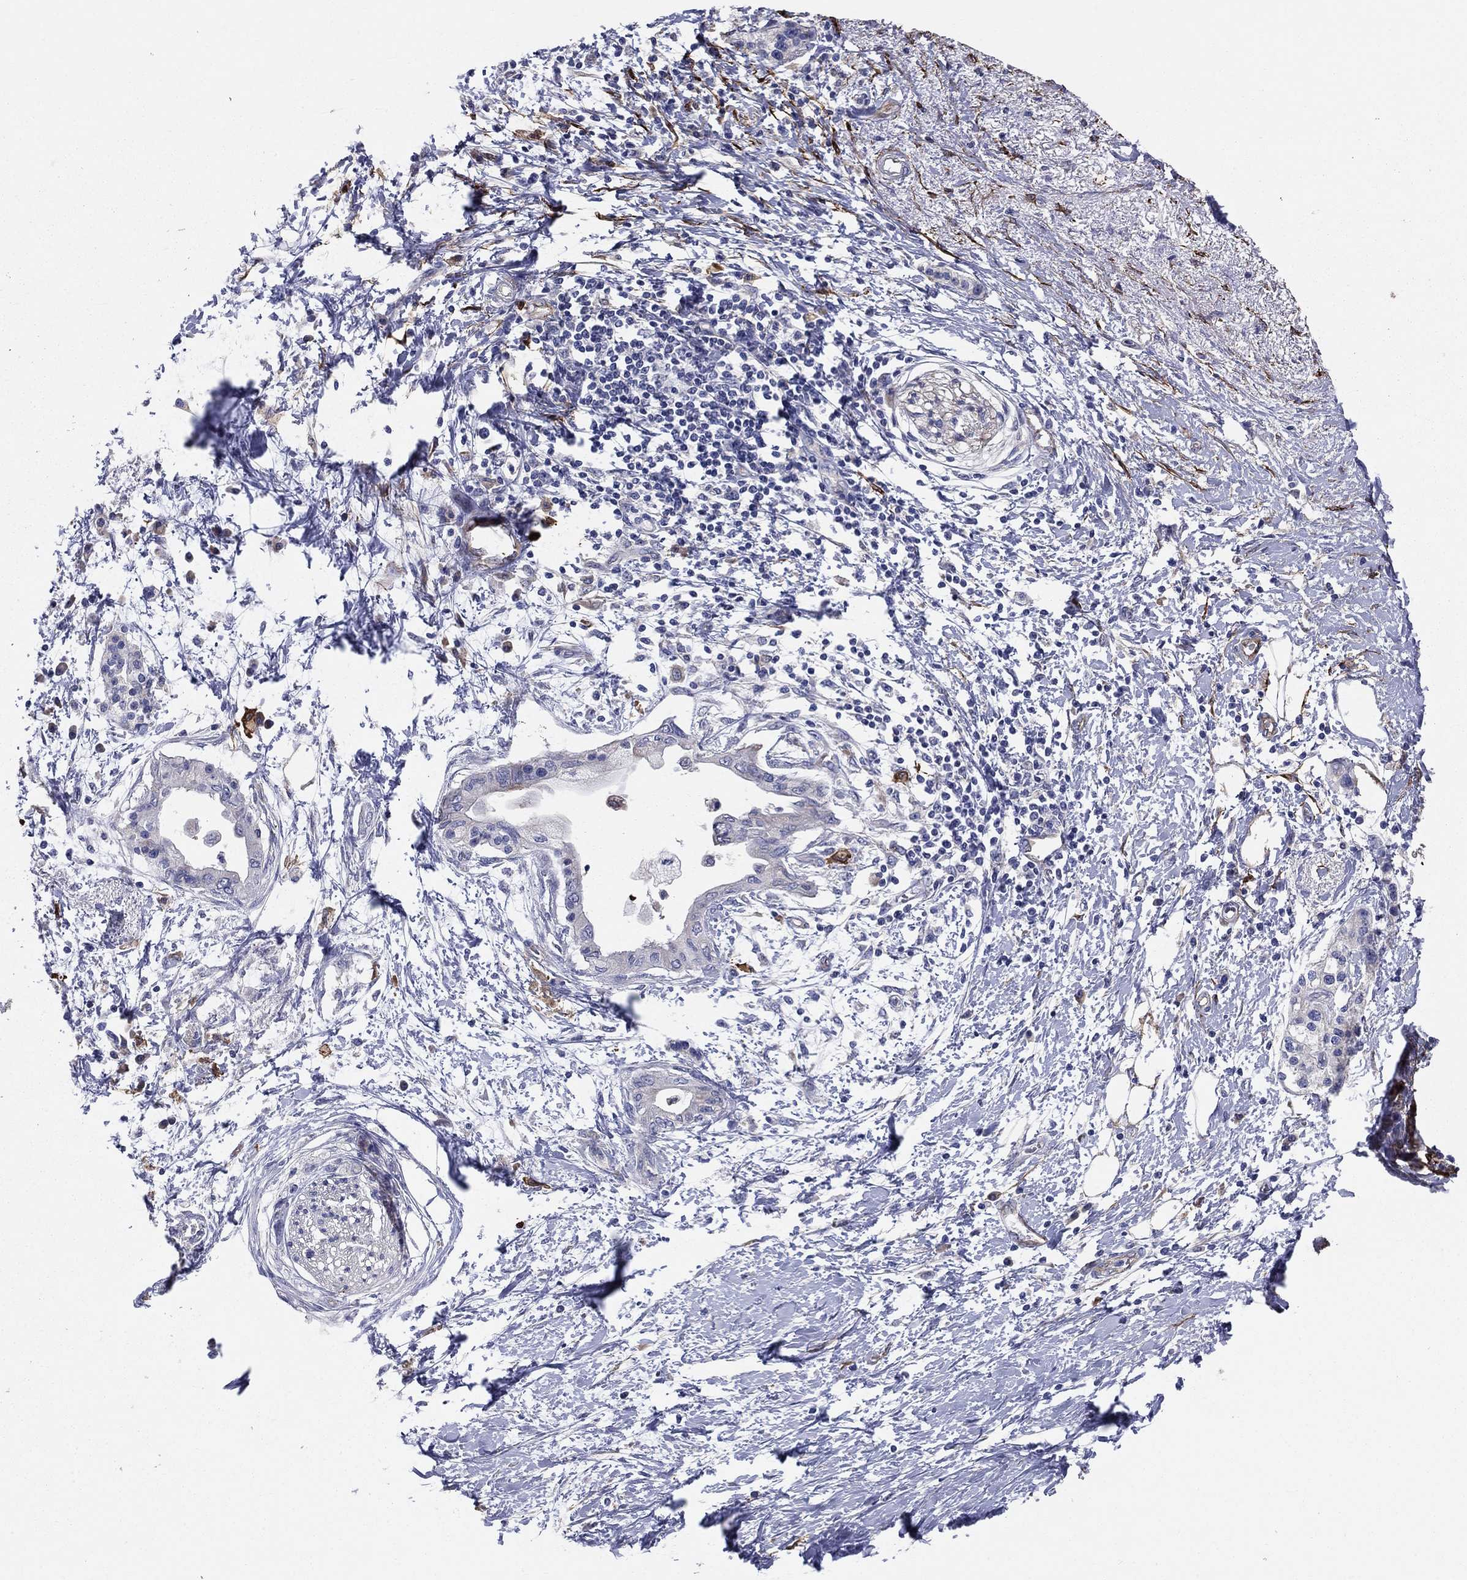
{"staining": {"intensity": "negative", "quantity": "none", "location": "none"}, "tissue": "pancreatic cancer", "cell_type": "Tumor cells", "image_type": "cancer", "snomed": [{"axis": "morphology", "description": "Normal tissue, NOS"}, {"axis": "morphology", "description": "Adenocarcinoma, NOS"}, {"axis": "topography", "description": "Pancreas"}, {"axis": "topography", "description": "Duodenum"}], "caption": "Immunohistochemistry (IHC) micrograph of neoplastic tissue: human pancreatic adenocarcinoma stained with DAB (3,3'-diaminobenzidine) exhibits no significant protein positivity in tumor cells.", "gene": "EMP2", "patient": {"sex": "female", "age": 60}}